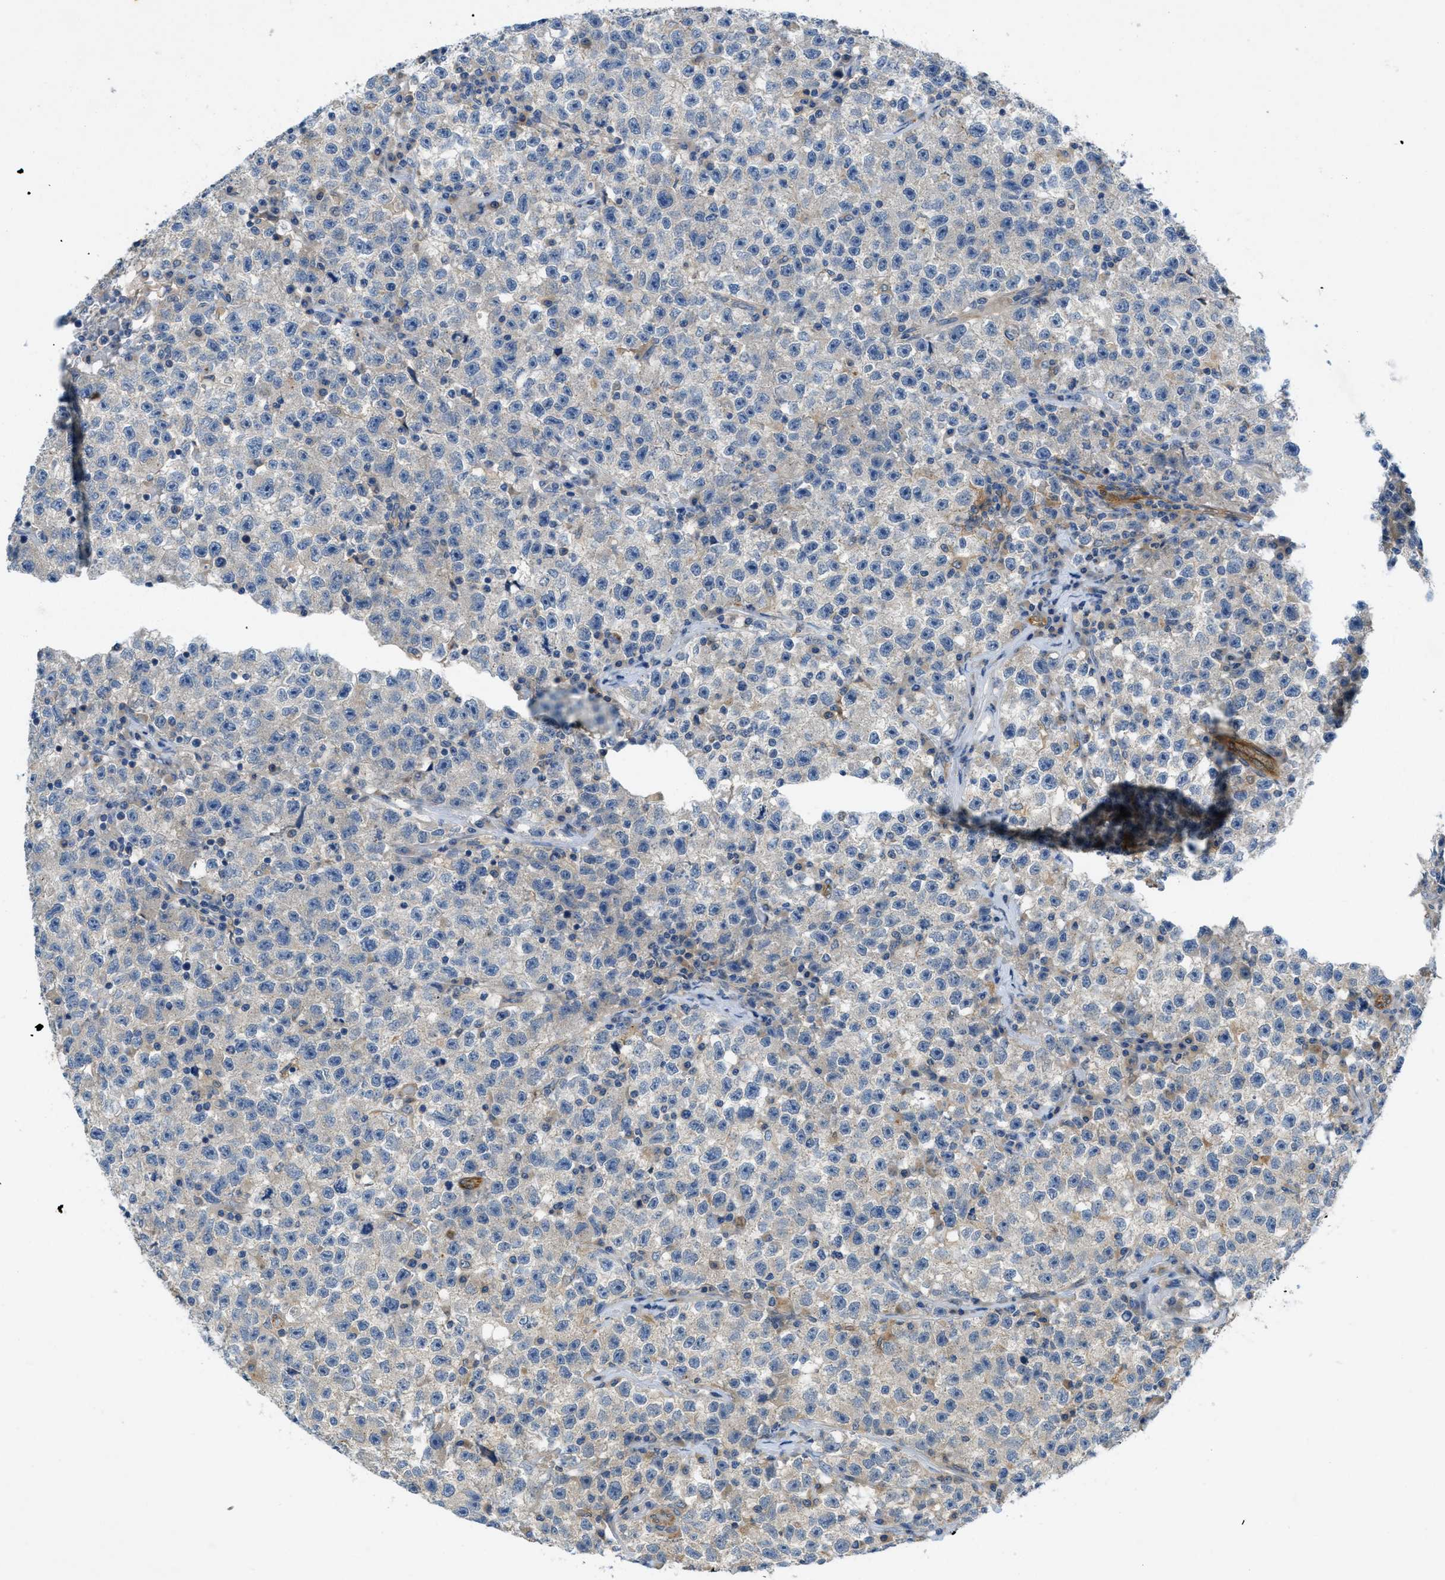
{"staining": {"intensity": "negative", "quantity": "none", "location": "none"}, "tissue": "testis cancer", "cell_type": "Tumor cells", "image_type": "cancer", "snomed": [{"axis": "morphology", "description": "Seminoma, NOS"}, {"axis": "topography", "description": "Testis"}], "caption": "Tumor cells show no significant protein expression in testis cancer (seminoma). Nuclei are stained in blue.", "gene": "RIPK2", "patient": {"sex": "male", "age": 22}}